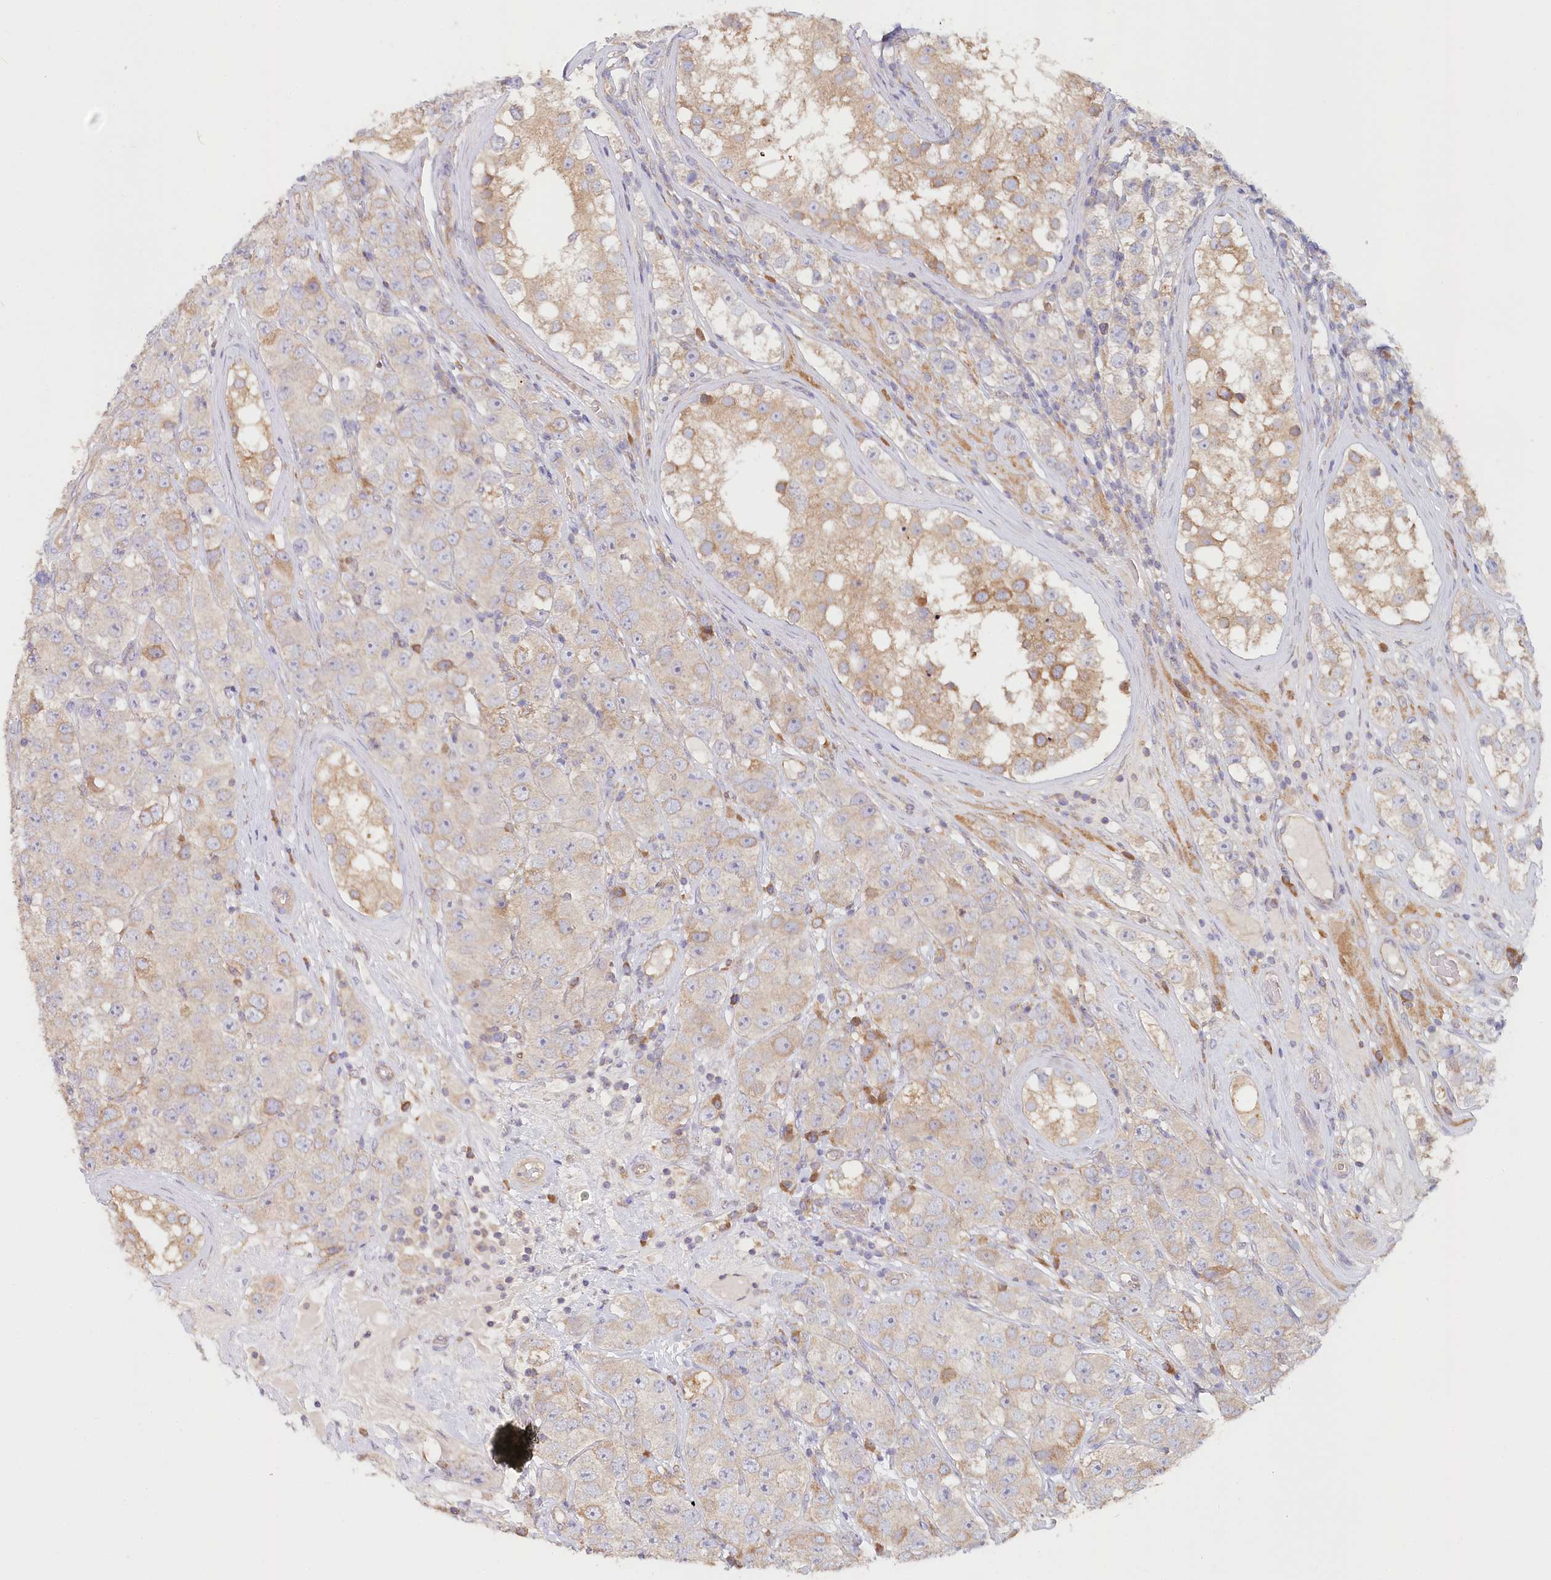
{"staining": {"intensity": "weak", "quantity": "<25%", "location": "cytoplasmic/membranous"}, "tissue": "testis cancer", "cell_type": "Tumor cells", "image_type": "cancer", "snomed": [{"axis": "morphology", "description": "Seminoma, NOS"}, {"axis": "topography", "description": "Testis"}], "caption": "Histopathology image shows no significant protein positivity in tumor cells of seminoma (testis). (DAB immunohistochemistry, high magnification).", "gene": "PAIP2", "patient": {"sex": "male", "age": 28}}